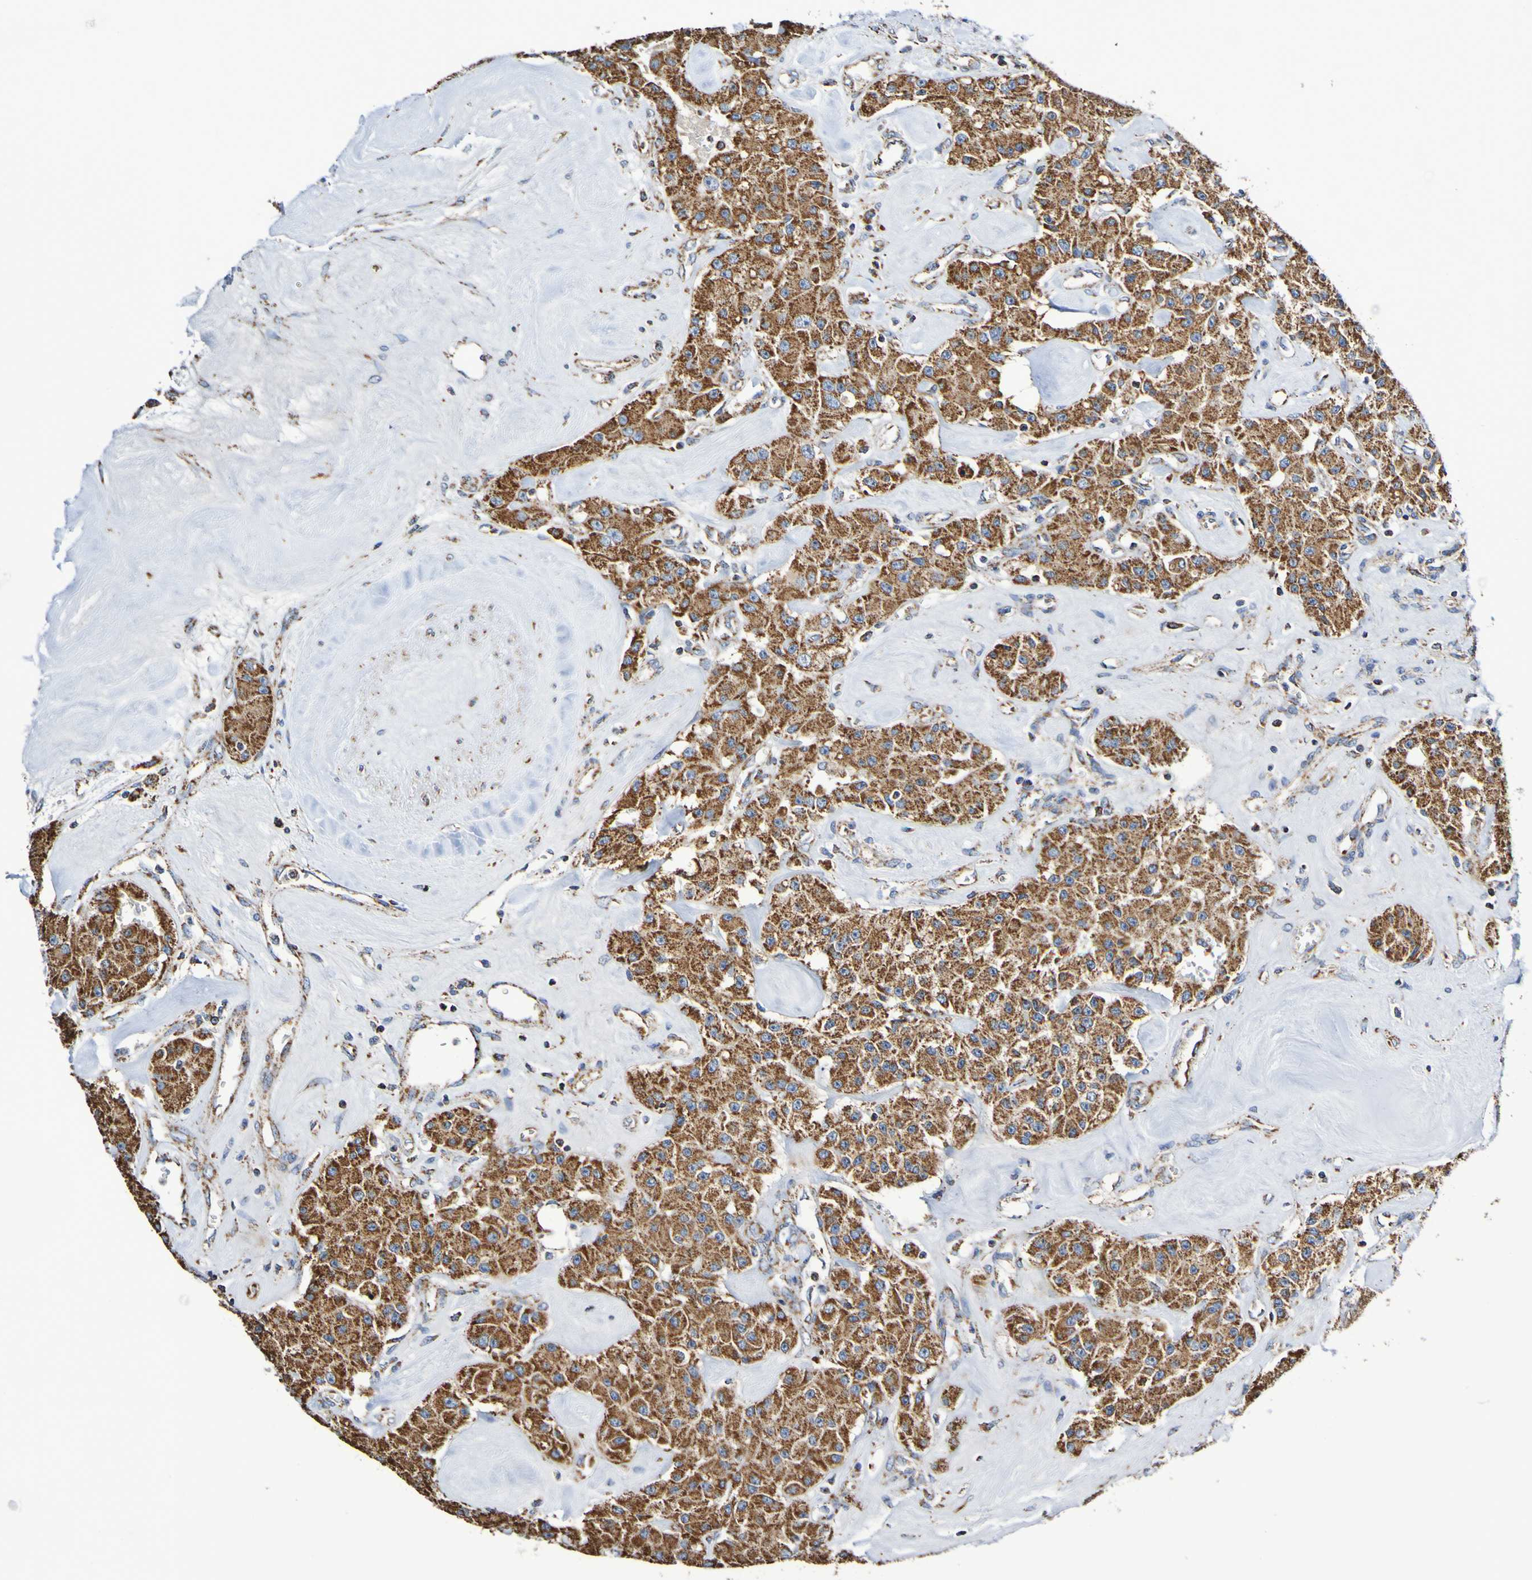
{"staining": {"intensity": "strong", "quantity": ">75%", "location": "cytoplasmic/membranous"}, "tissue": "carcinoid", "cell_type": "Tumor cells", "image_type": "cancer", "snomed": [{"axis": "morphology", "description": "Carcinoid, malignant, NOS"}, {"axis": "topography", "description": "Pancreas"}], "caption": "Immunohistochemical staining of carcinoid exhibits high levels of strong cytoplasmic/membranous positivity in about >75% of tumor cells. (brown staining indicates protein expression, while blue staining denotes nuclei).", "gene": "IL18R1", "patient": {"sex": "male", "age": 41}}